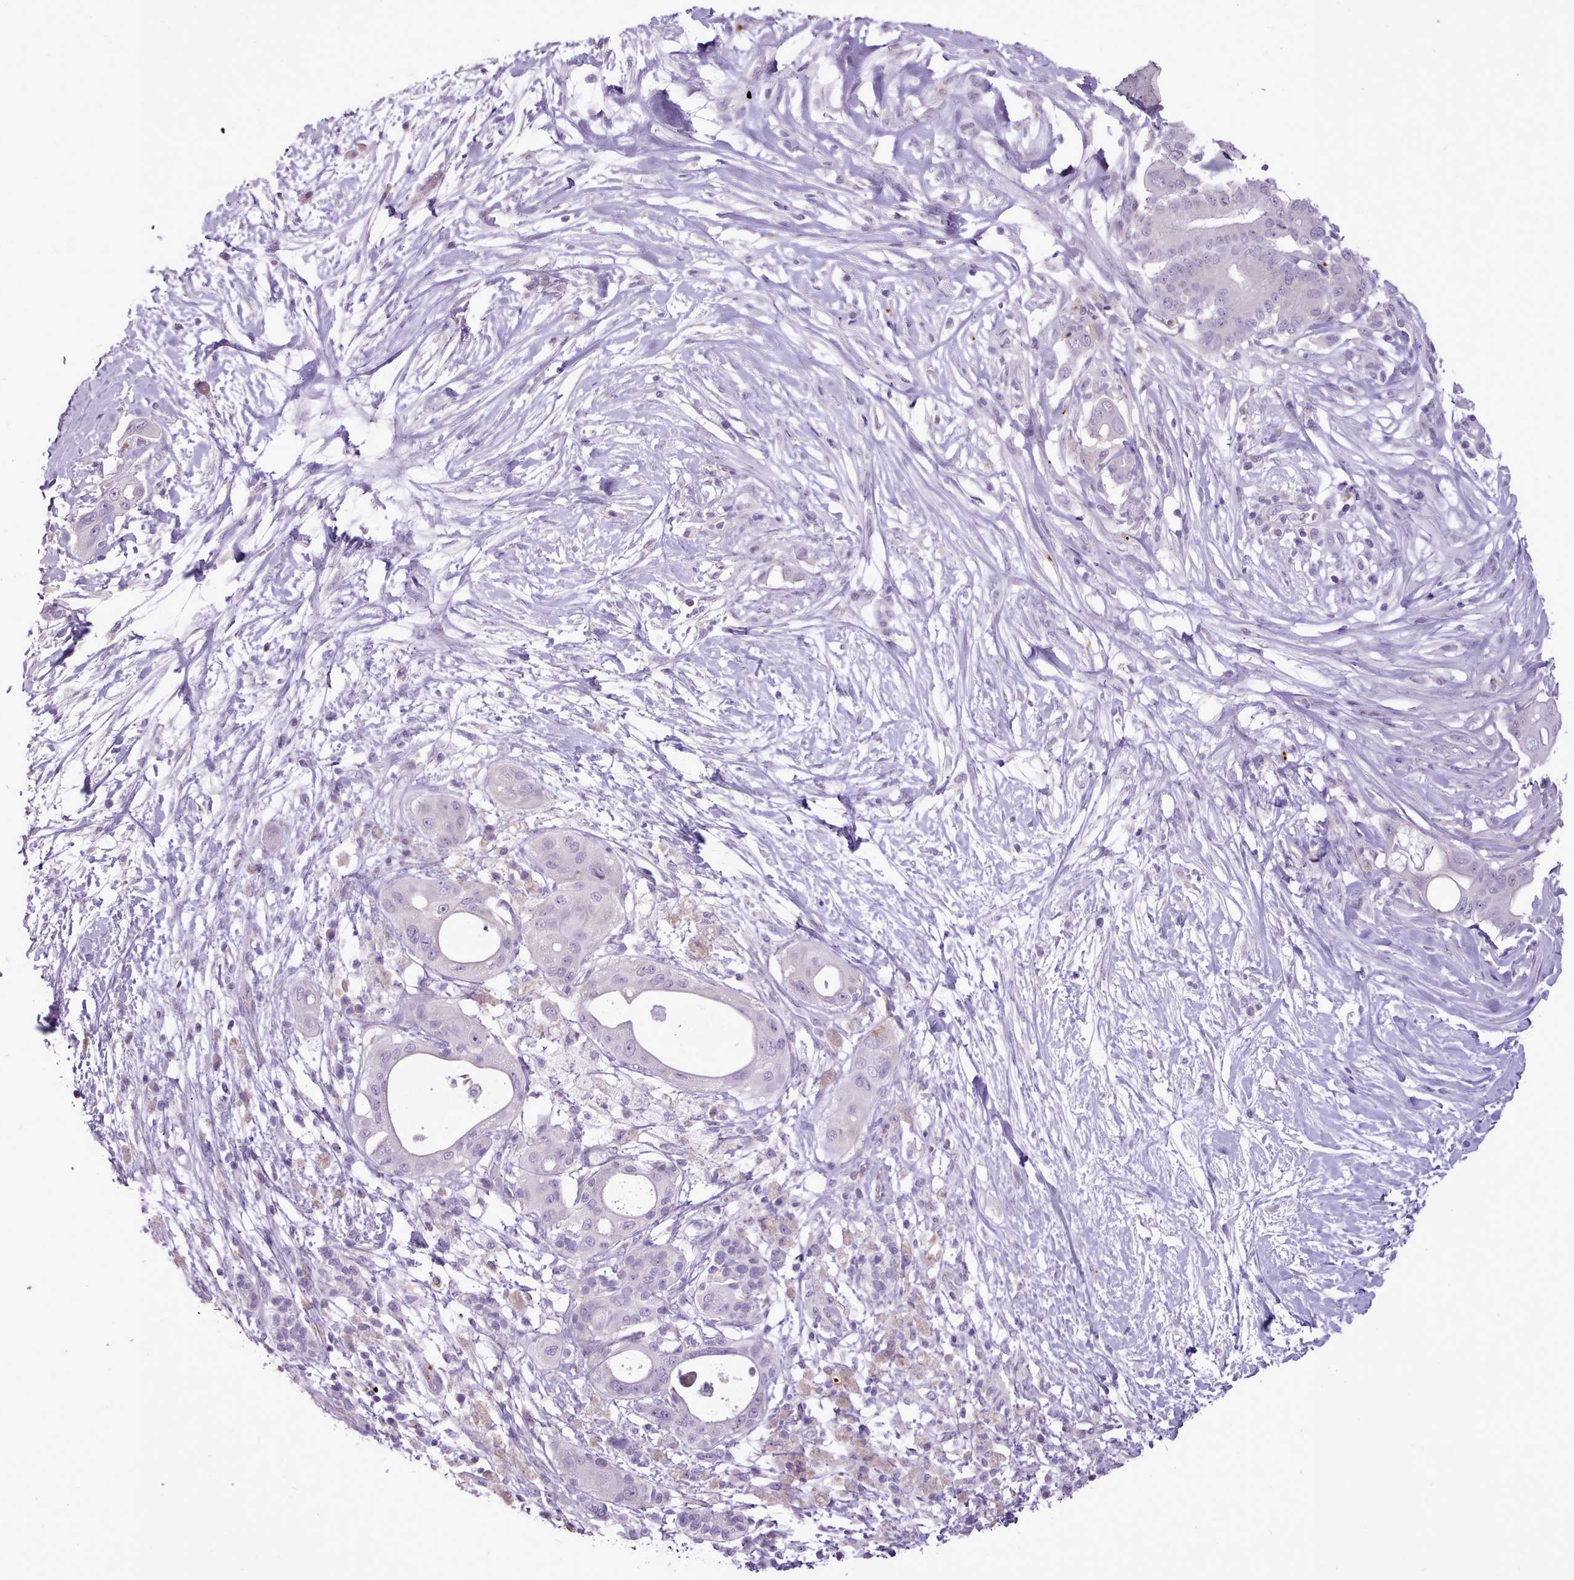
{"staining": {"intensity": "negative", "quantity": "none", "location": "none"}, "tissue": "pancreatic cancer", "cell_type": "Tumor cells", "image_type": "cancer", "snomed": [{"axis": "morphology", "description": "Adenocarcinoma, NOS"}, {"axis": "topography", "description": "Pancreas"}], "caption": "Human adenocarcinoma (pancreatic) stained for a protein using immunohistochemistry (IHC) reveals no expression in tumor cells.", "gene": "ATRAID", "patient": {"sex": "male", "age": 68}}